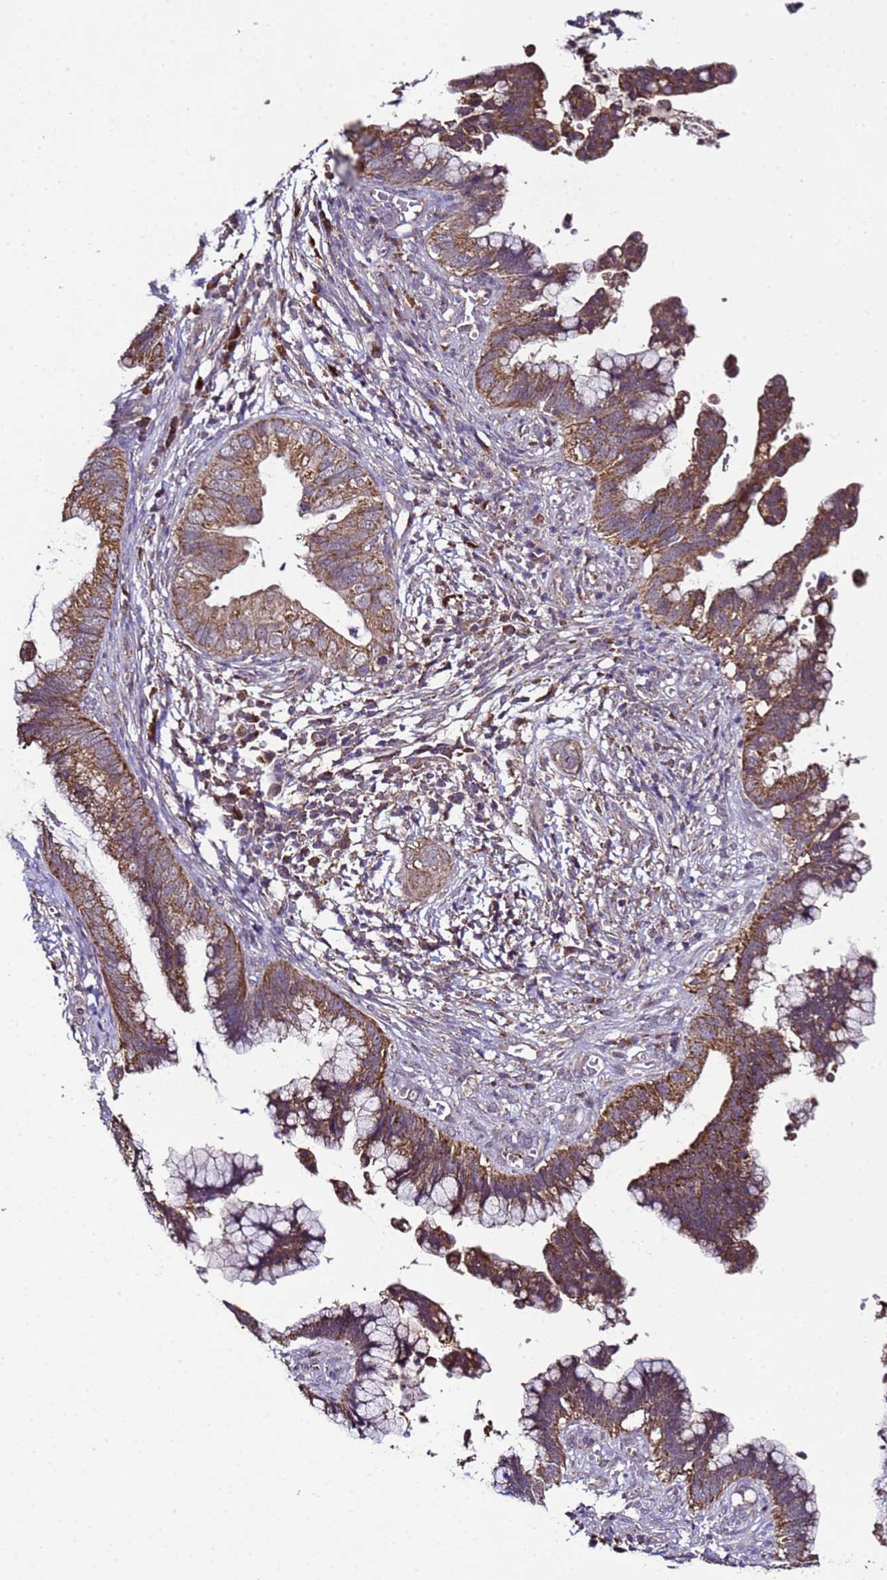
{"staining": {"intensity": "moderate", "quantity": ">75%", "location": "cytoplasmic/membranous"}, "tissue": "cervical cancer", "cell_type": "Tumor cells", "image_type": "cancer", "snomed": [{"axis": "morphology", "description": "Adenocarcinoma, NOS"}, {"axis": "topography", "description": "Cervix"}], "caption": "Moderate cytoplasmic/membranous protein staining is identified in about >75% of tumor cells in cervical cancer. The staining was performed using DAB, with brown indicating positive protein expression. Nuclei are stained blue with hematoxylin.", "gene": "HSPBAP1", "patient": {"sex": "female", "age": 44}}